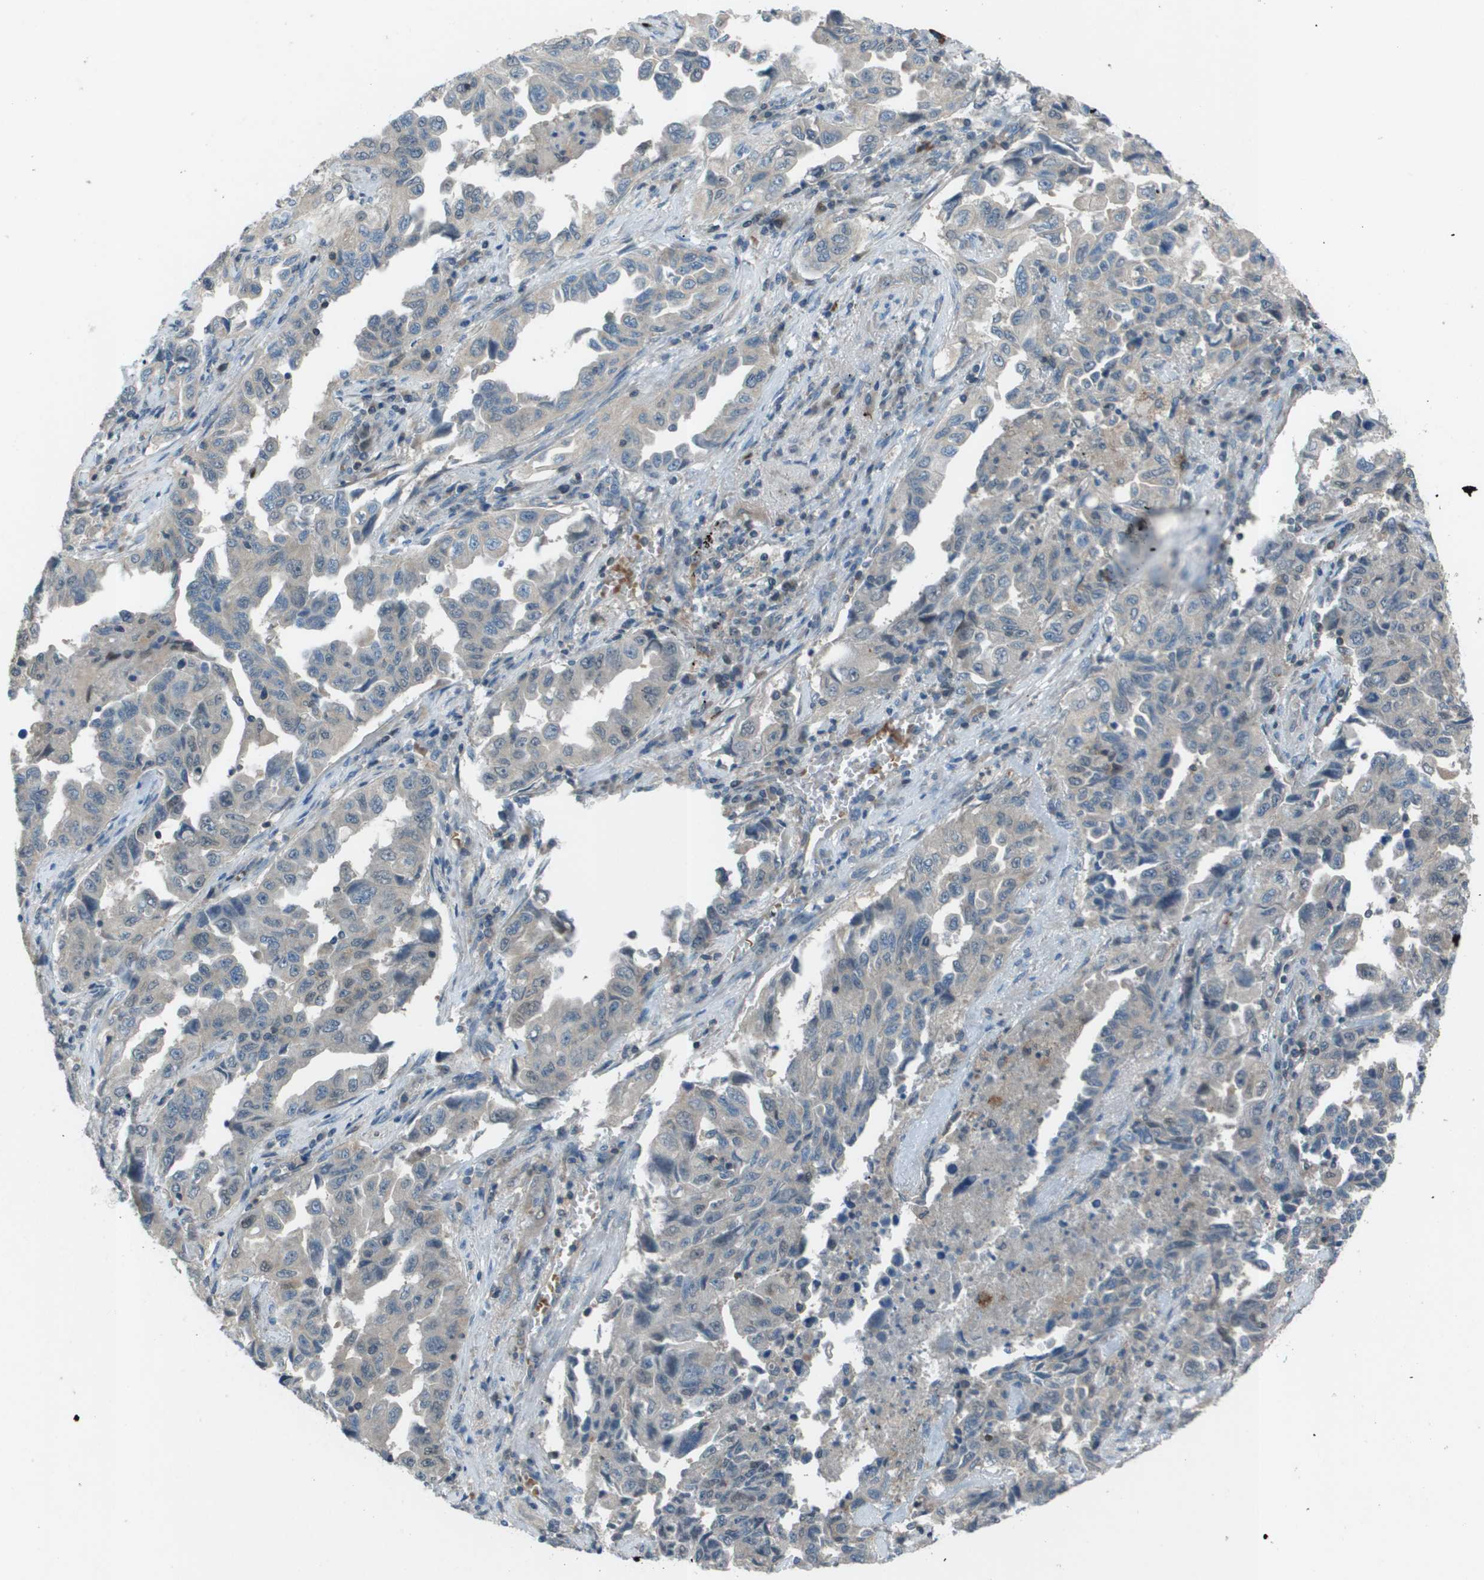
{"staining": {"intensity": "weak", "quantity": "<25%", "location": "cytoplasmic/membranous"}, "tissue": "lung cancer", "cell_type": "Tumor cells", "image_type": "cancer", "snomed": [{"axis": "morphology", "description": "Adenocarcinoma, NOS"}, {"axis": "topography", "description": "Lung"}], "caption": "This is an immunohistochemistry photomicrograph of lung adenocarcinoma. There is no staining in tumor cells.", "gene": "CAMK4", "patient": {"sex": "female", "age": 51}}